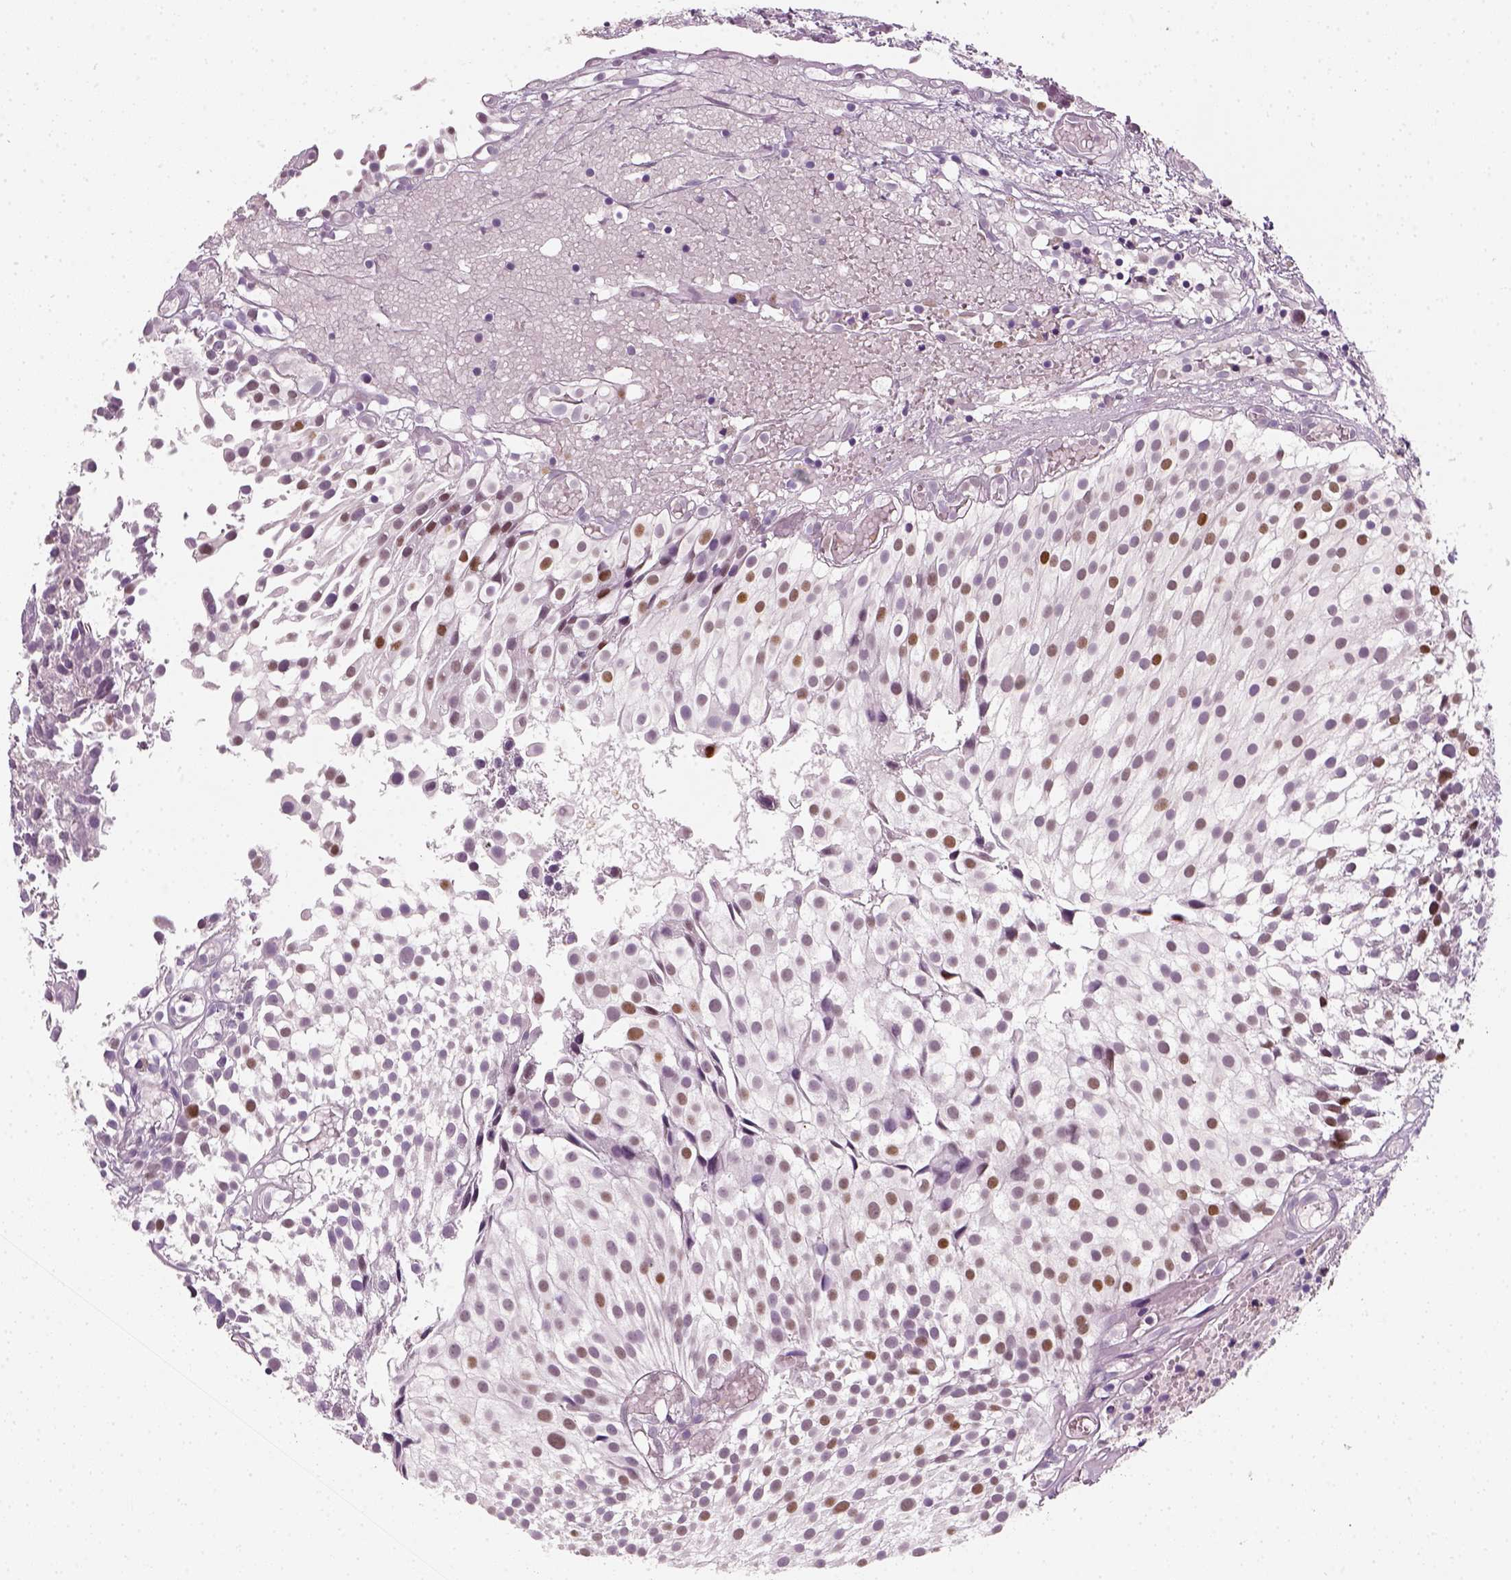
{"staining": {"intensity": "moderate", "quantity": "25%-75%", "location": "nuclear"}, "tissue": "urothelial cancer", "cell_type": "Tumor cells", "image_type": "cancer", "snomed": [{"axis": "morphology", "description": "Urothelial carcinoma, Low grade"}, {"axis": "topography", "description": "Urinary bladder"}], "caption": "IHC (DAB (3,3'-diaminobenzidine)) staining of human urothelial carcinoma (low-grade) exhibits moderate nuclear protein expression in approximately 25%-75% of tumor cells.", "gene": "TP53", "patient": {"sex": "male", "age": 79}}